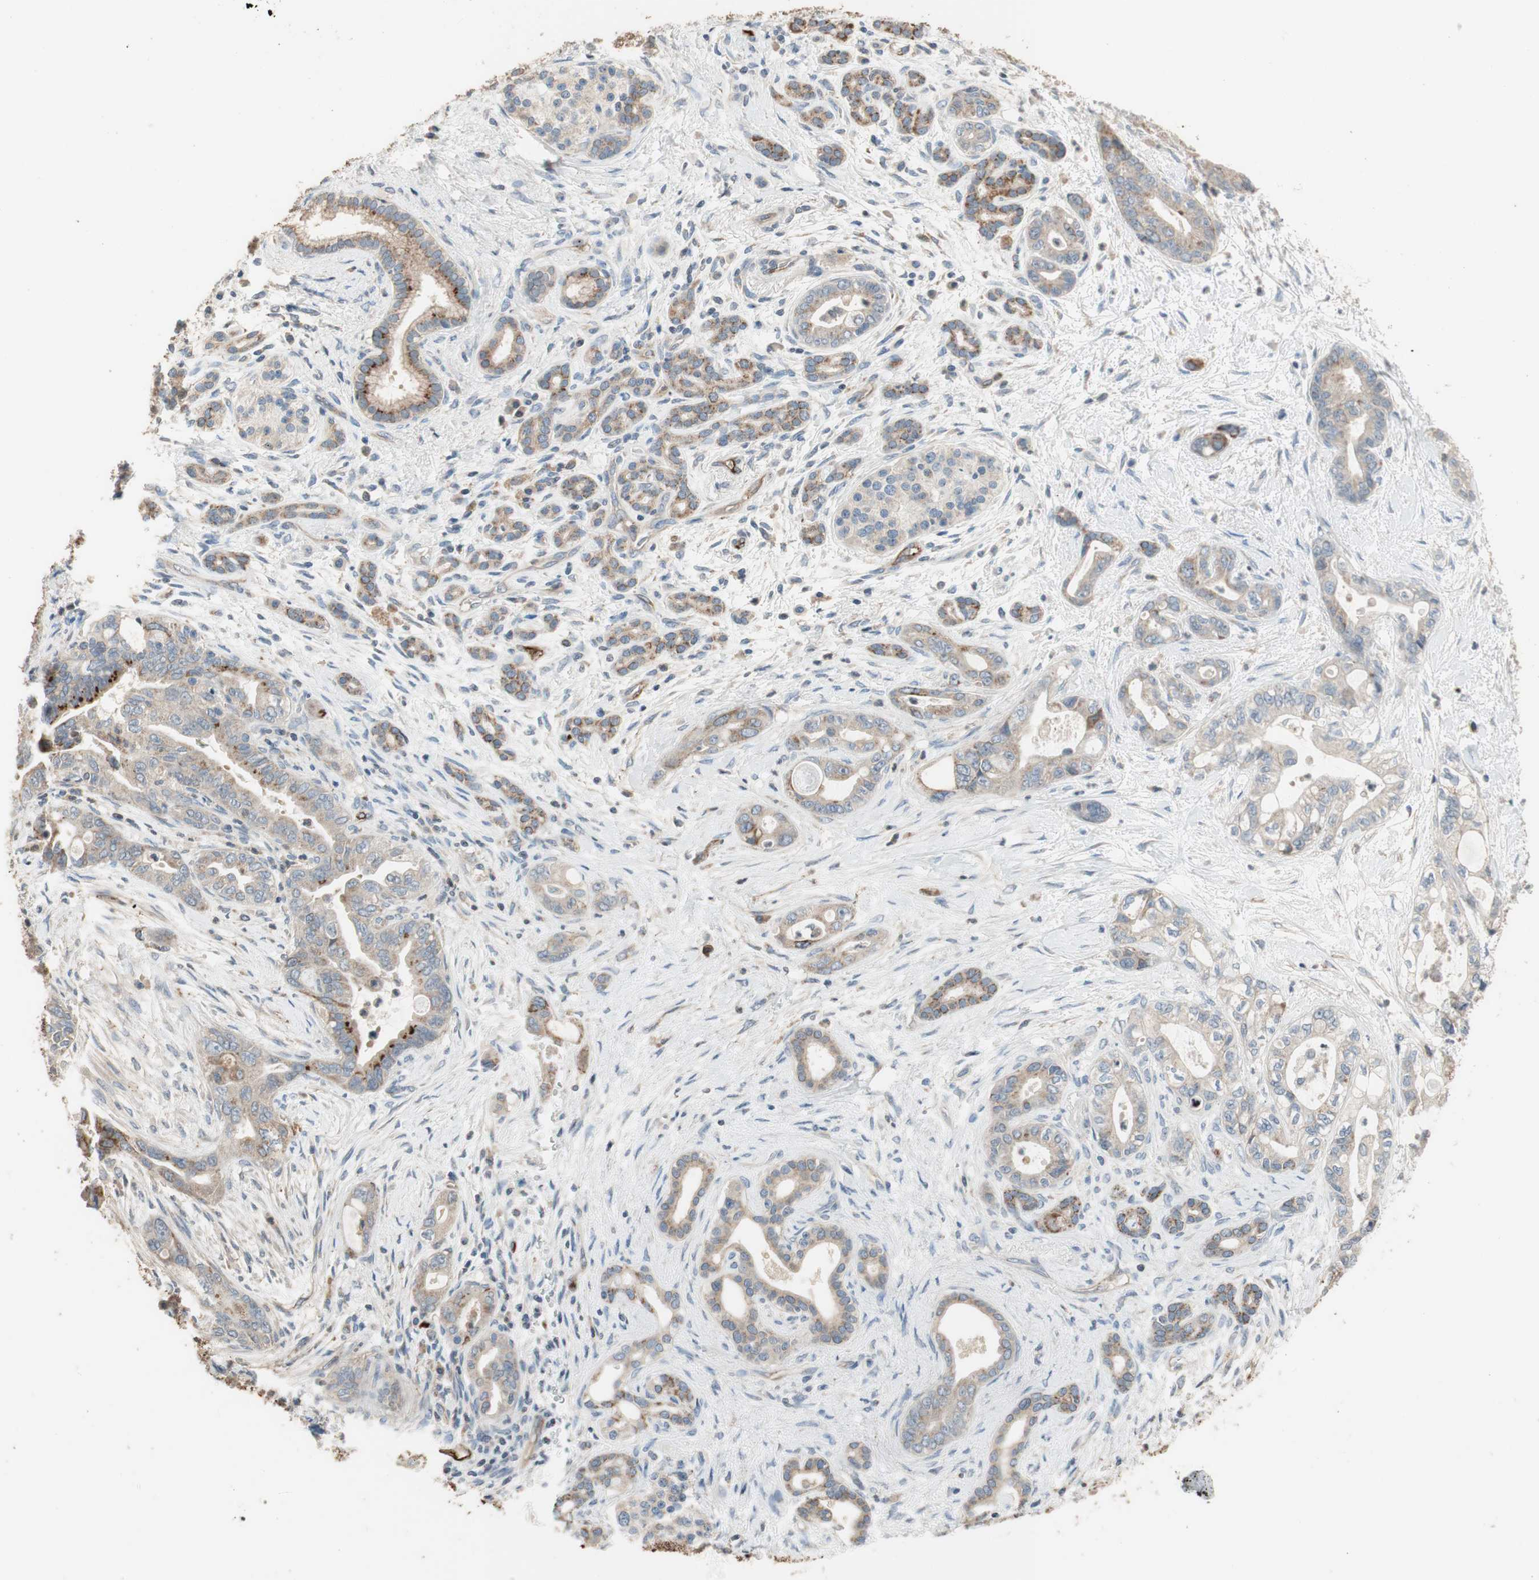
{"staining": {"intensity": "weak", "quantity": ">75%", "location": "cytoplasmic/membranous"}, "tissue": "pancreatic cancer", "cell_type": "Tumor cells", "image_type": "cancer", "snomed": [{"axis": "morphology", "description": "Adenocarcinoma, NOS"}, {"axis": "topography", "description": "Pancreas"}], "caption": "The immunohistochemical stain shows weak cytoplasmic/membranous positivity in tumor cells of pancreatic cancer (adenocarcinoma) tissue.", "gene": "ALPL", "patient": {"sex": "male", "age": 70}}